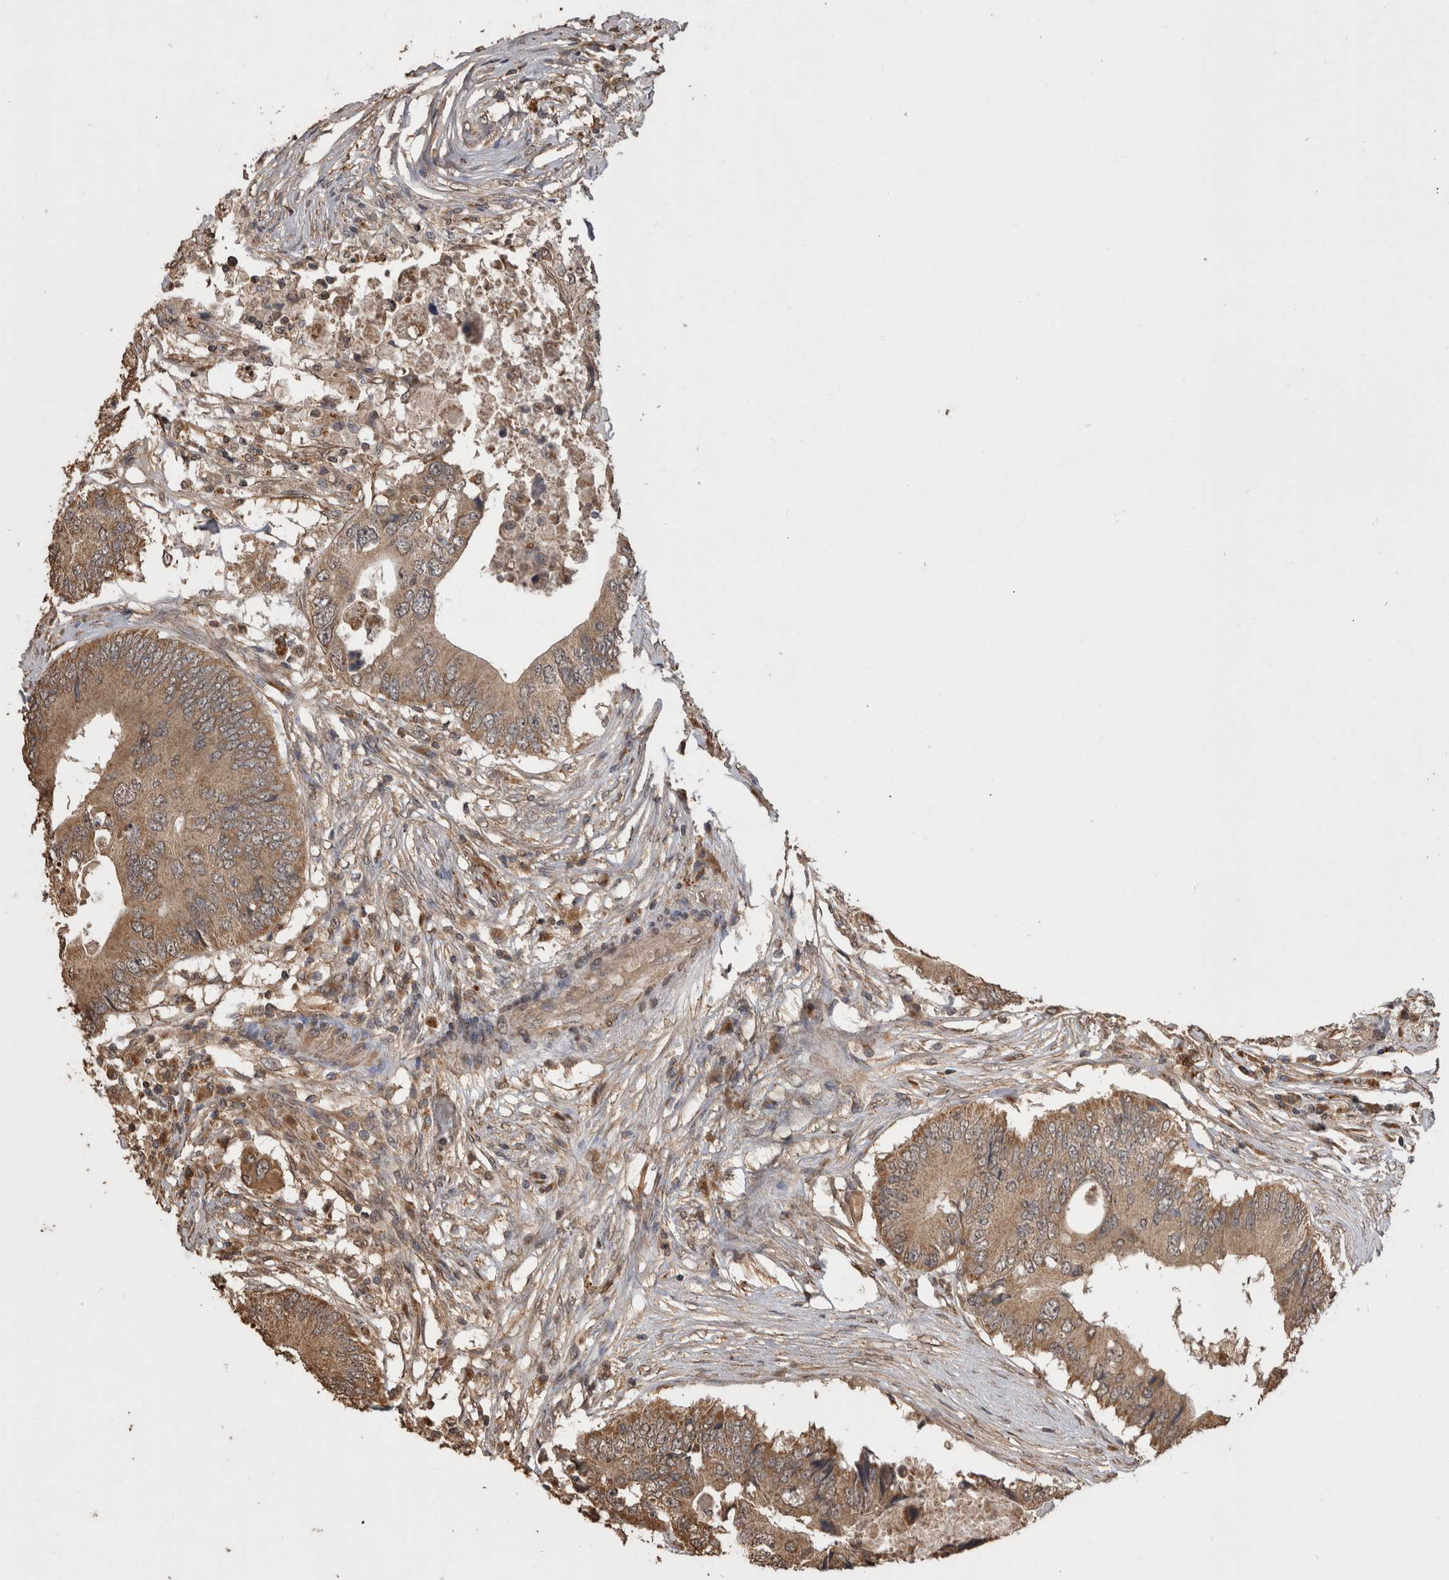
{"staining": {"intensity": "moderate", "quantity": ">75%", "location": "cytoplasmic/membranous"}, "tissue": "colorectal cancer", "cell_type": "Tumor cells", "image_type": "cancer", "snomed": [{"axis": "morphology", "description": "Adenocarcinoma, NOS"}, {"axis": "topography", "description": "Colon"}], "caption": "Protein staining of colorectal cancer (adenocarcinoma) tissue shows moderate cytoplasmic/membranous staining in about >75% of tumor cells. (brown staining indicates protein expression, while blue staining denotes nuclei).", "gene": "SOCS5", "patient": {"sex": "male", "age": 71}}